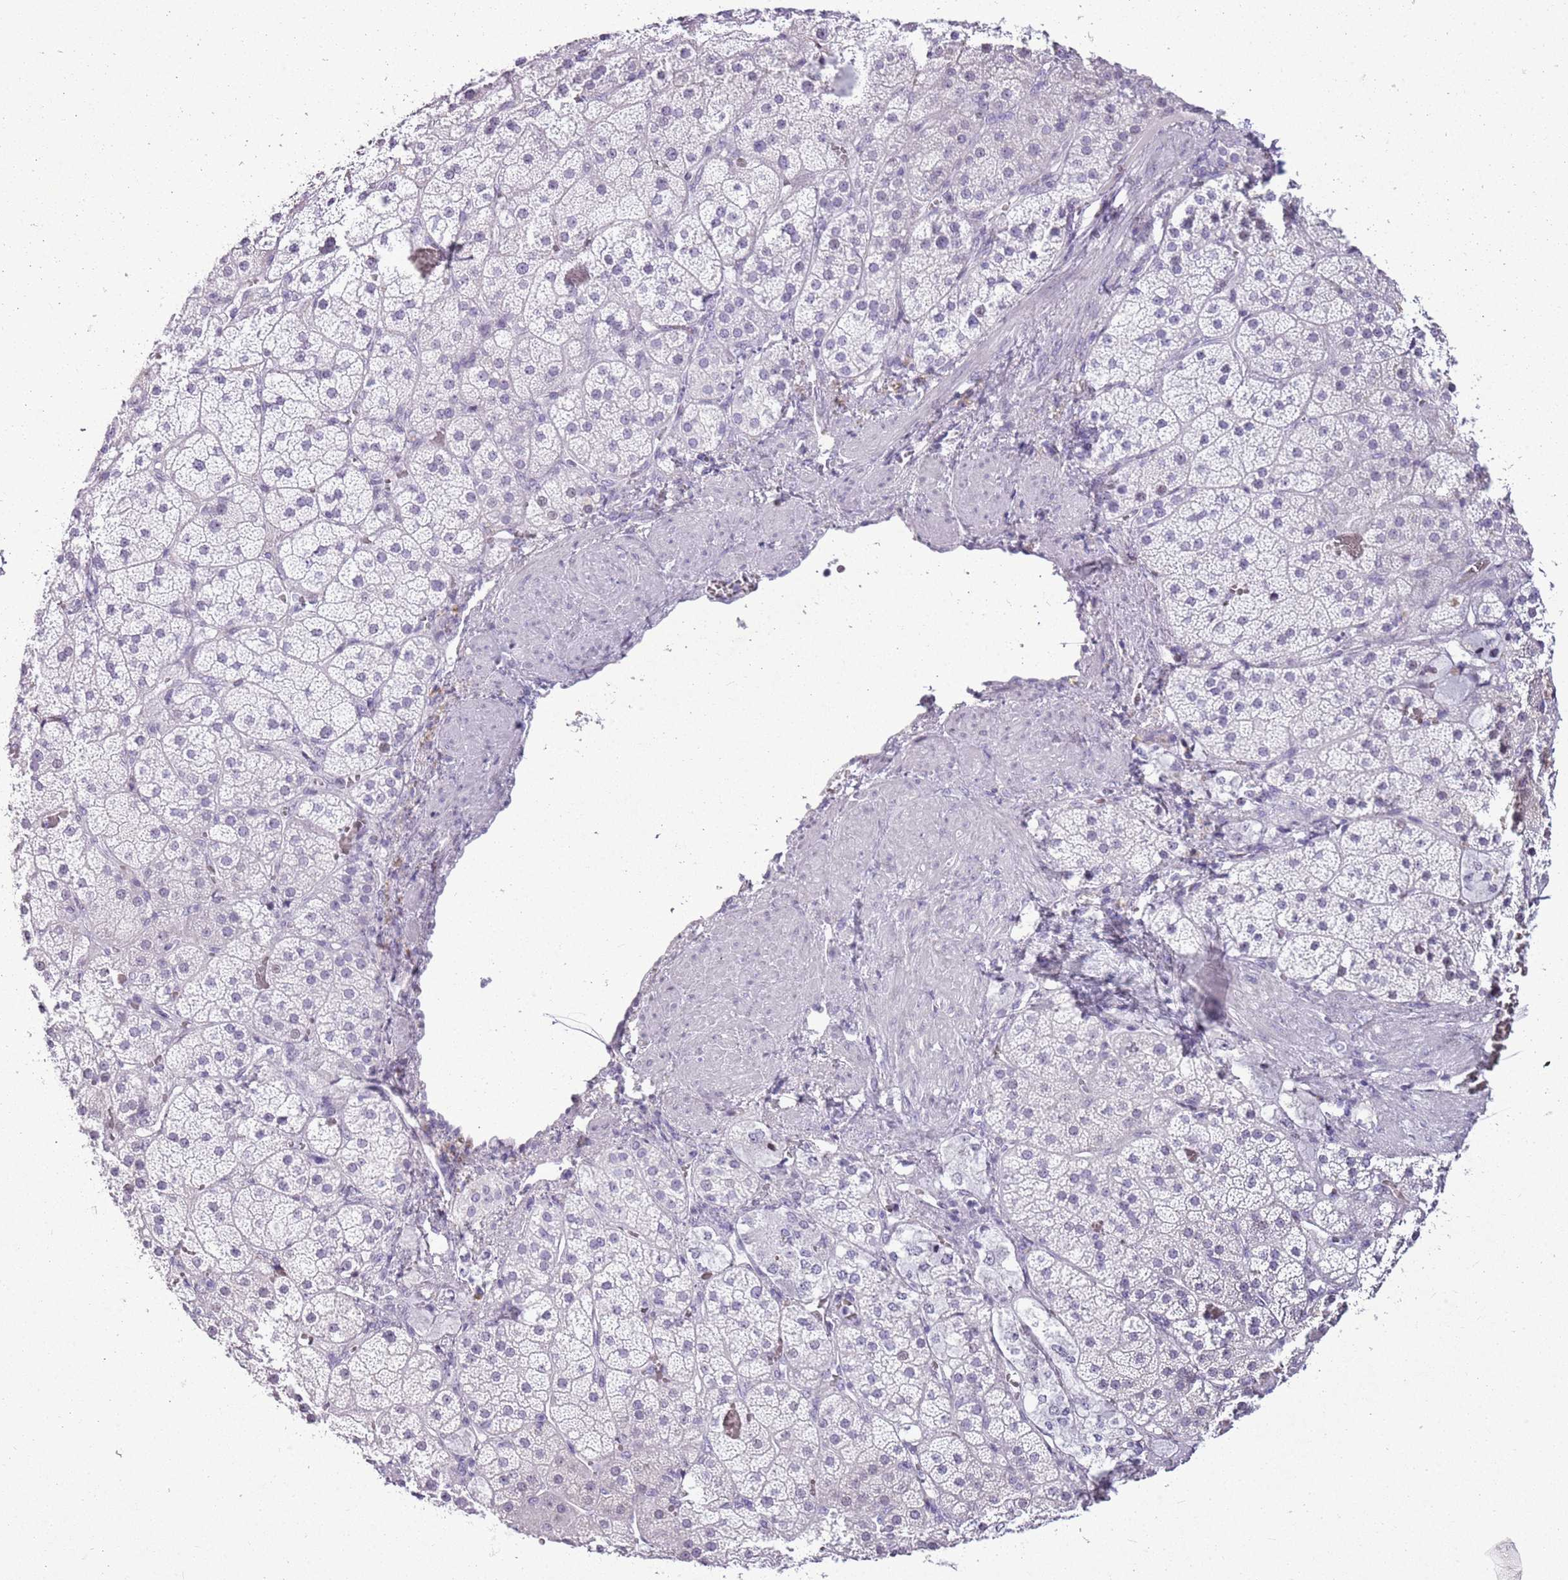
{"staining": {"intensity": "negative", "quantity": "none", "location": "none"}, "tissue": "adrenal gland", "cell_type": "Glandular cells", "image_type": "normal", "snomed": [{"axis": "morphology", "description": "Normal tissue, NOS"}, {"axis": "topography", "description": "Adrenal gland"}], "caption": "Immunohistochemistry (IHC) of benign human adrenal gland exhibits no positivity in glandular cells.", "gene": "ASIP", "patient": {"sex": "male", "age": 57}}